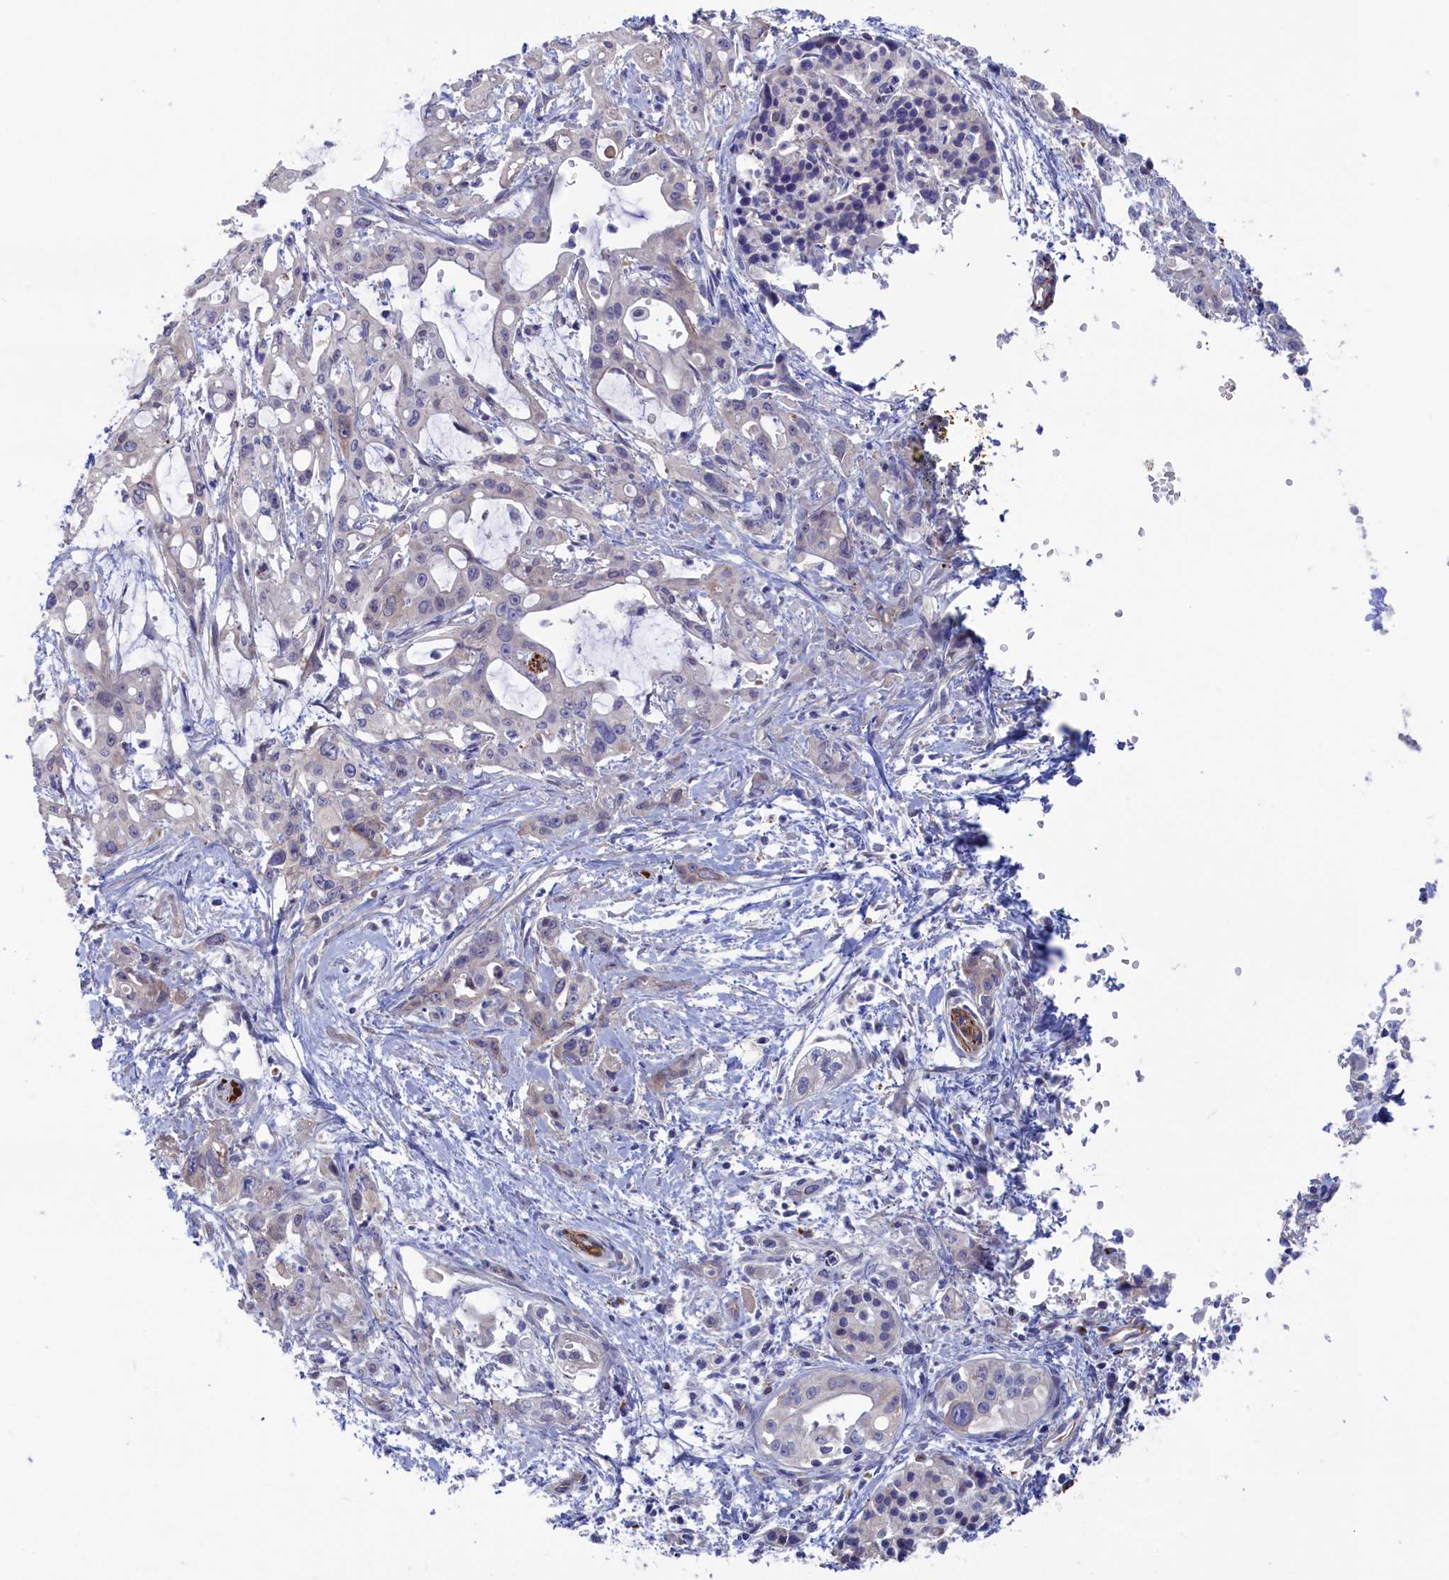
{"staining": {"intensity": "negative", "quantity": "none", "location": "none"}, "tissue": "pancreatic cancer", "cell_type": "Tumor cells", "image_type": "cancer", "snomed": [{"axis": "morphology", "description": "Adenocarcinoma, NOS"}, {"axis": "topography", "description": "Pancreas"}], "caption": "High power microscopy histopathology image of an immunohistochemistry micrograph of adenocarcinoma (pancreatic), revealing no significant staining in tumor cells.", "gene": "NUTF2", "patient": {"sex": "male", "age": 68}}